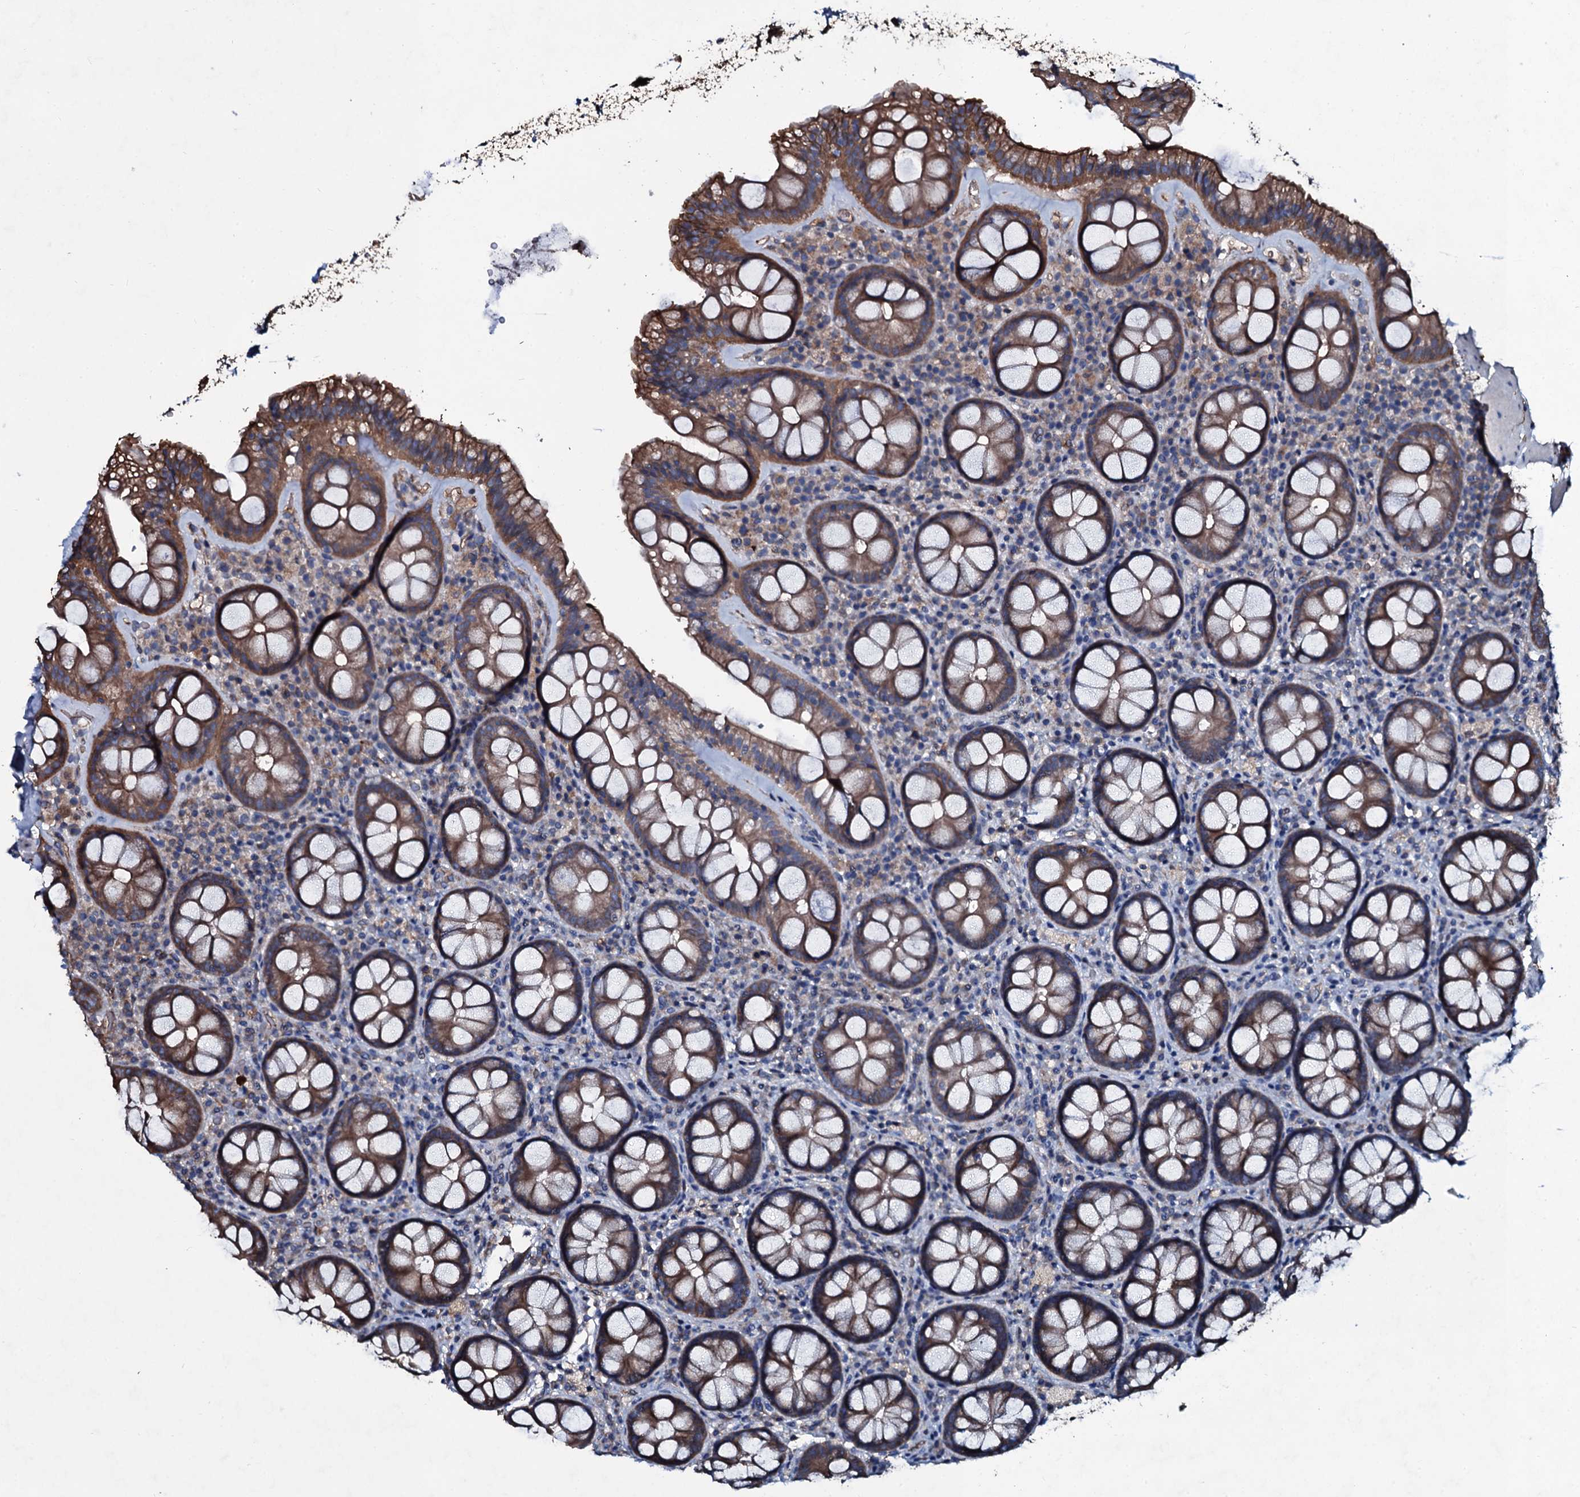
{"staining": {"intensity": "moderate", "quantity": ">75%", "location": "cytoplasmic/membranous"}, "tissue": "rectum", "cell_type": "Glandular cells", "image_type": "normal", "snomed": [{"axis": "morphology", "description": "Normal tissue, NOS"}, {"axis": "topography", "description": "Rectum"}], "caption": "A high-resolution micrograph shows IHC staining of unremarkable rectum, which displays moderate cytoplasmic/membranous staining in approximately >75% of glandular cells.", "gene": "DMAC2", "patient": {"sex": "male", "age": 83}}